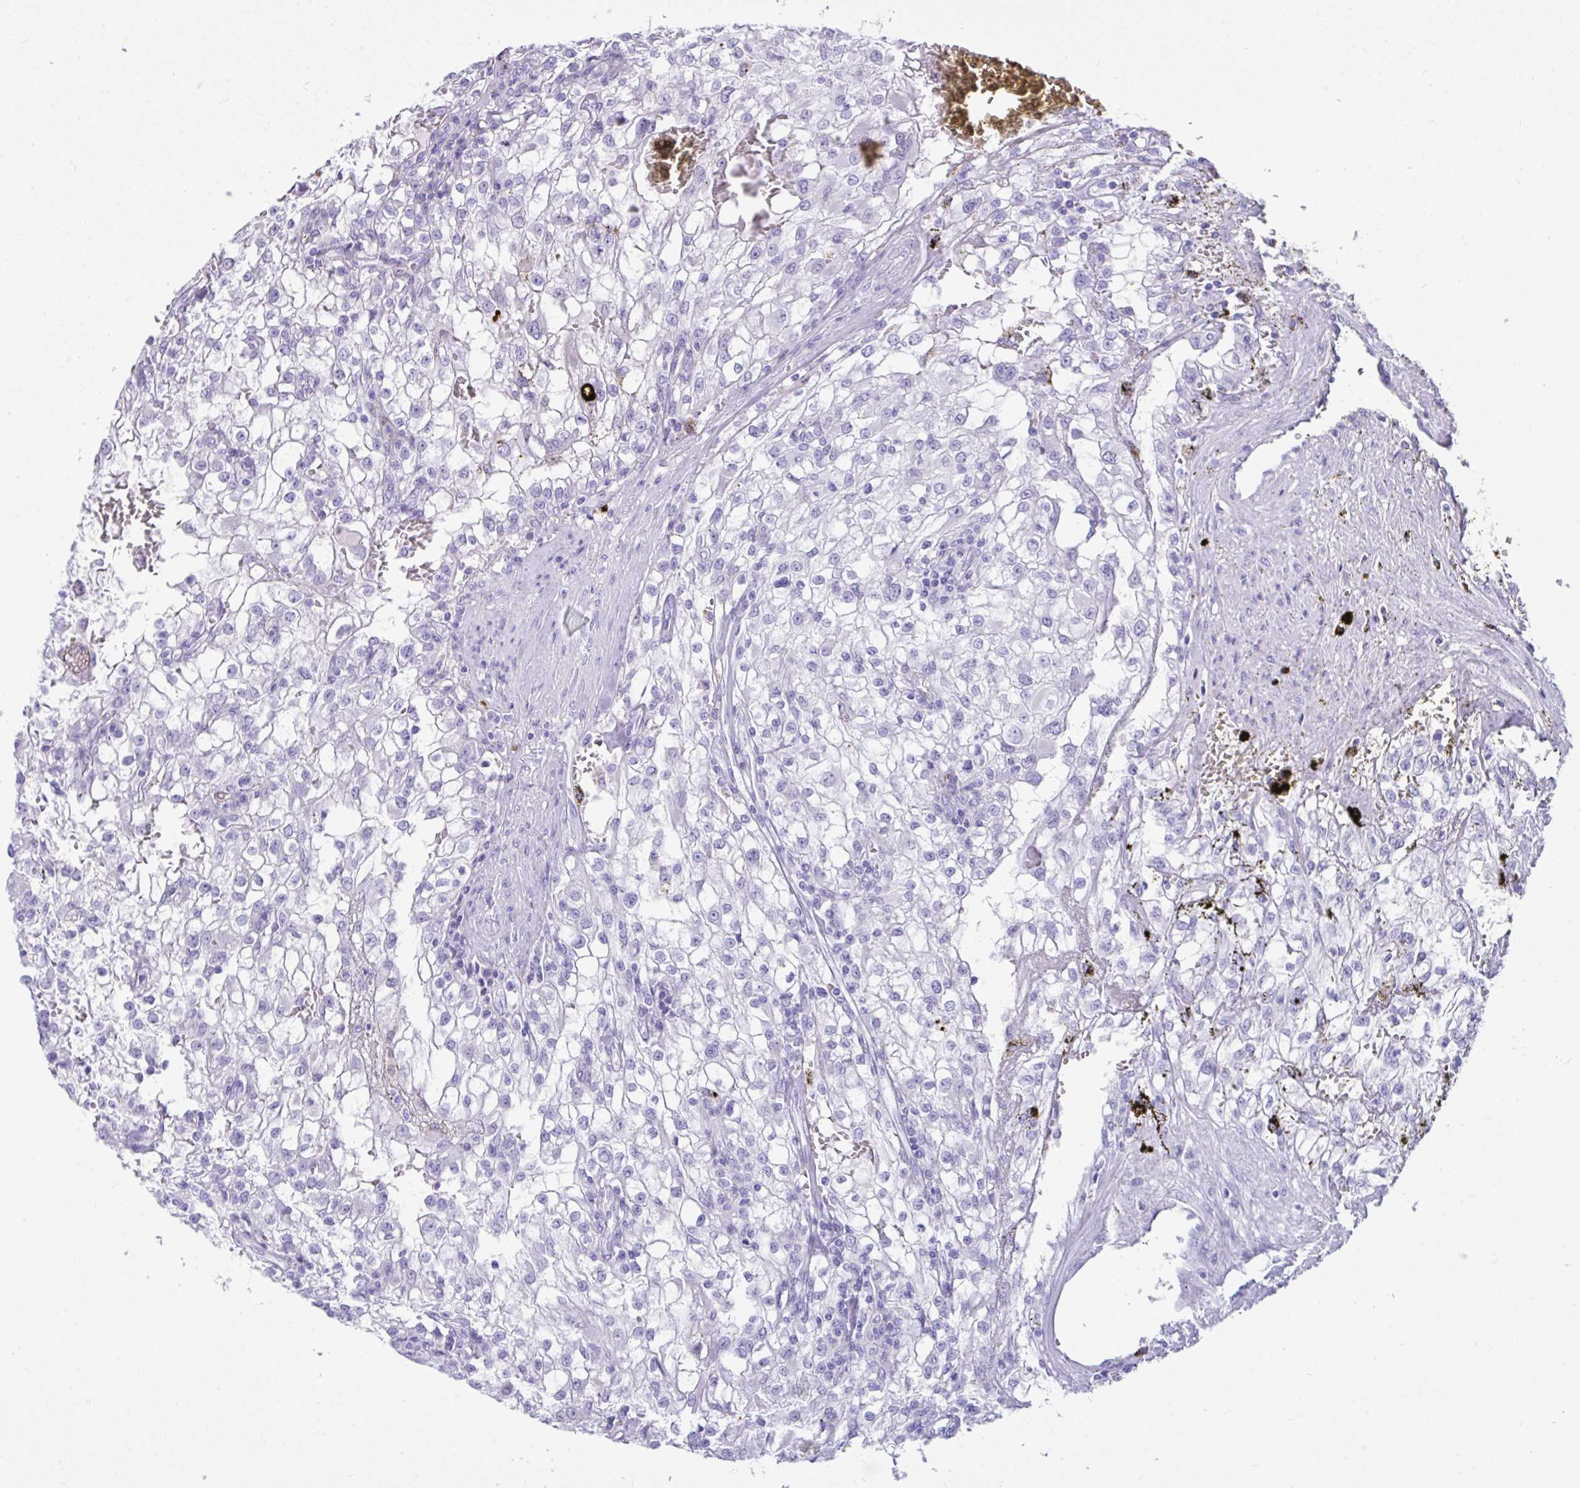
{"staining": {"intensity": "negative", "quantity": "none", "location": "none"}, "tissue": "renal cancer", "cell_type": "Tumor cells", "image_type": "cancer", "snomed": [{"axis": "morphology", "description": "Adenocarcinoma, NOS"}, {"axis": "topography", "description": "Kidney"}], "caption": "This is an IHC photomicrograph of renal adenocarcinoma. There is no expression in tumor cells.", "gene": "PSCA", "patient": {"sex": "female", "age": 74}}